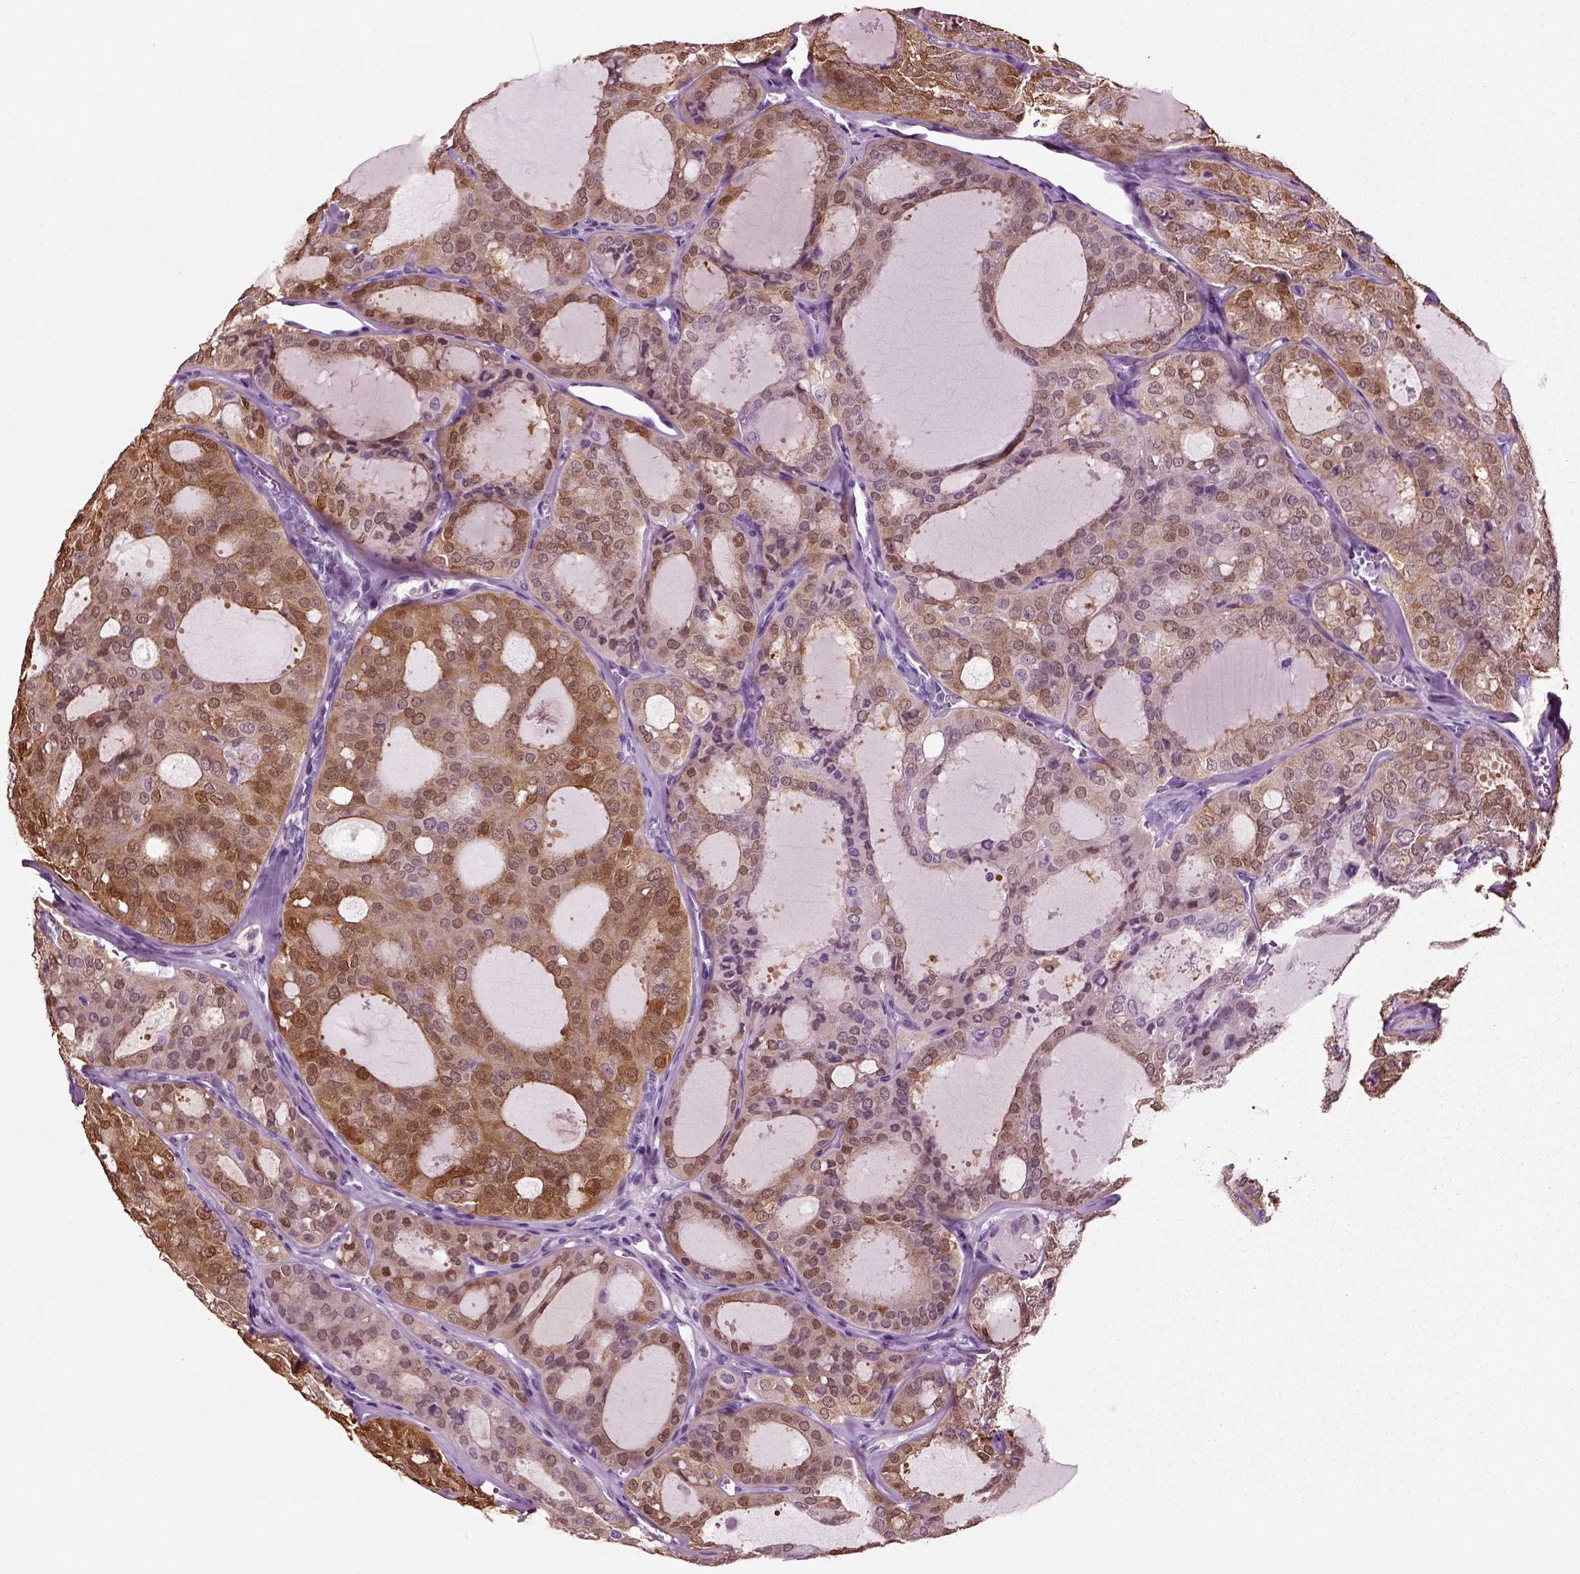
{"staining": {"intensity": "moderate", "quantity": "25%-75%", "location": "cytoplasmic/membranous"}, "tissue": "thyroid cancer", "cell_type": "Tumor cells", "image_type": "cancer", "snomed": [{"axis": "morphology", "description": "Follicular adenoma carcinoma, NOS"}, {"axis": "topography", "description": "Thyroid gland"}], "caption": "Protein staining by immunohistochemistry (IHC) displays moderate cytoplasmic/membranous expression in about 25%-75% of tumor cells in thyroid cancer (follicular adenoma carcinoma). (DAB (3,3'-diaminobenzidine) = brown stain, brightfield microscopy at high magnification).", "gene": "CRABP1", "patient": {"sex": "male", "age": 75}}